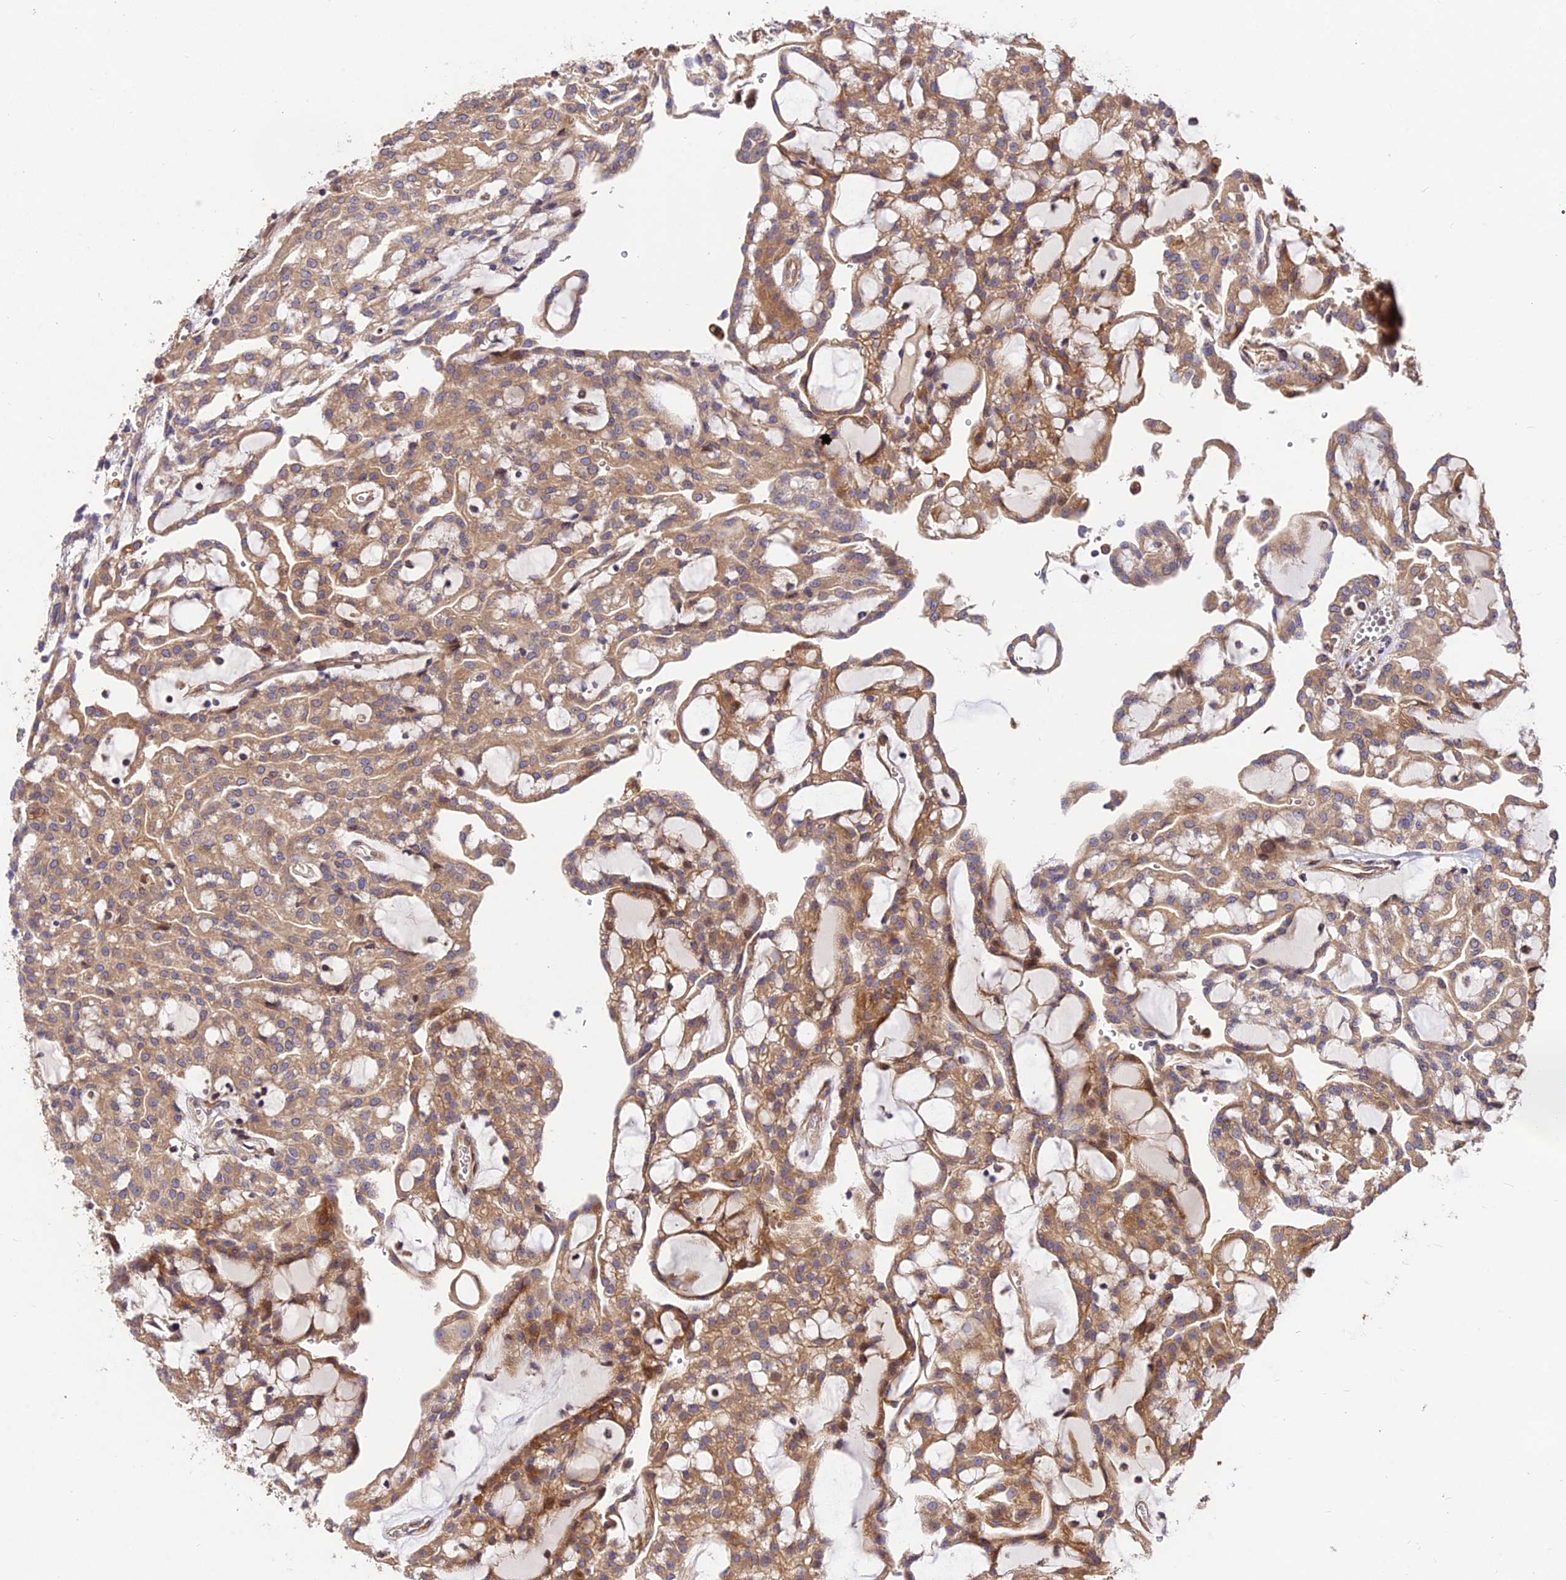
{"staining": {"intensity": "moderate", "quantity": ">75%", "location": "cytoplasmic/membranous"}, "tissue": "renal cancer", "cell_type": "Tumor cells", "image_type": "cancer", "snomed": [{"axis": "morphology", "description": "Adenocarcinoma, NOS"}, {"axis": "topography", "description": "Kidney"}], "caption": "Renal cancer tissue shows moderate cytoplasmic/membranous positivity in approximately >75% of tumor cells, visualized by immunohistochemistry. The staining was performed using DAB (3,3'-diaminobenzidine) to visualize the protein expression in brown, while the nuclei were stained in blue with hematoxylin (Magnification: 20x).", "gene": "ROCK1", "patient": {"sex": "male", "age": 63}}